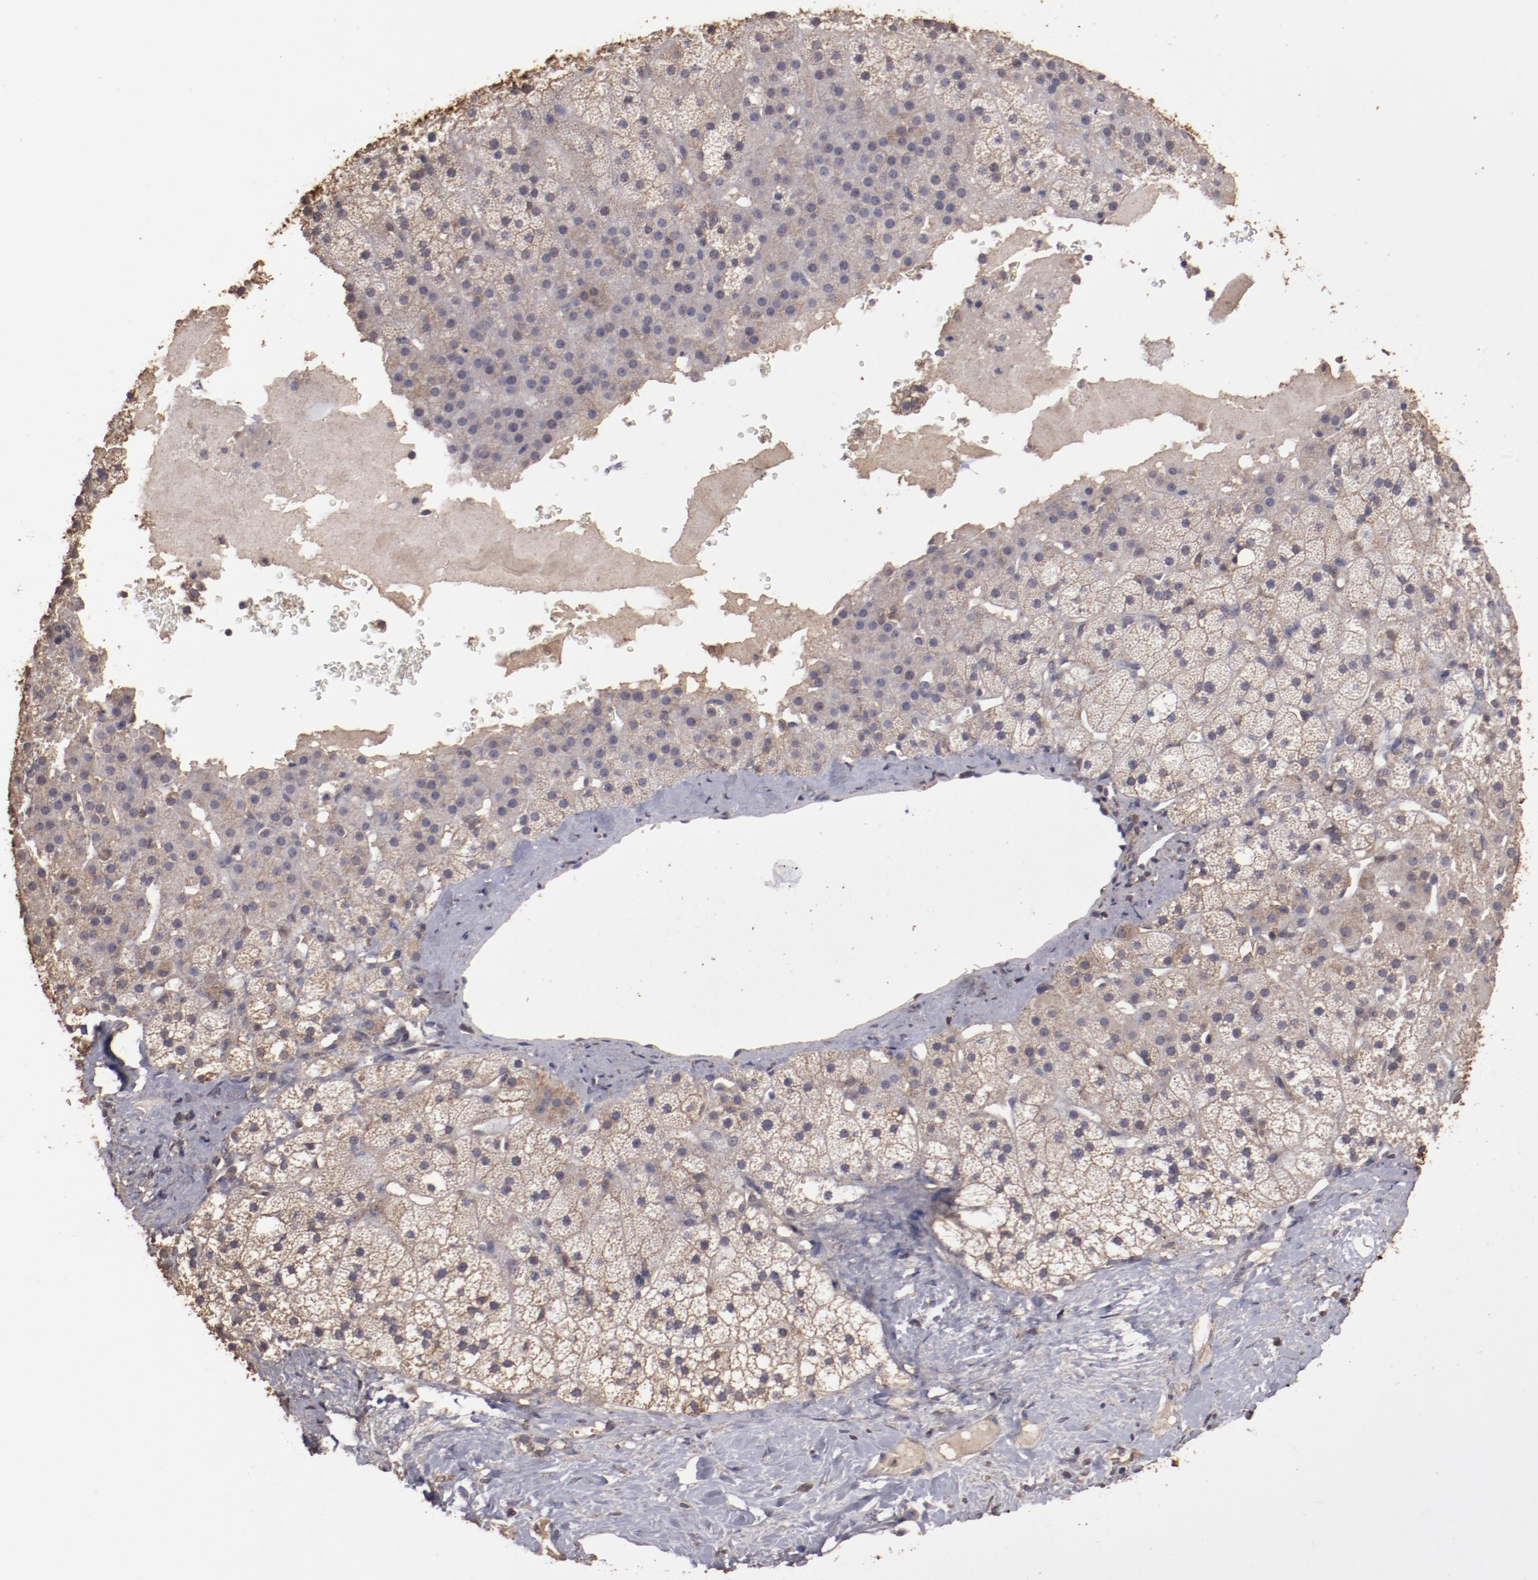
{"staining": {"intensity": "moderate", "quantity": "25%-75%", "location": "cytoplasmic/membranous"}, "tissue": "adrenal gland", "cell_type": "Glandular cells", "image_type": "normal", "snomed": [{"axis": "morphology", "description": "Normal tissue, NOS"}, {"axis": "topography", "description": "Adrenal gland"}], "caption": "Brown immunohistochemical staining in normal human adrenal gland demonstrates moderate cytoplasmic/membranous positivity in about 25%-75% of glandular cells. The protein of interest is shown in brown color, while the nuclei are stained blue.", "gene": "FAT1", "patient": {"sex": "male", "age": 35}}